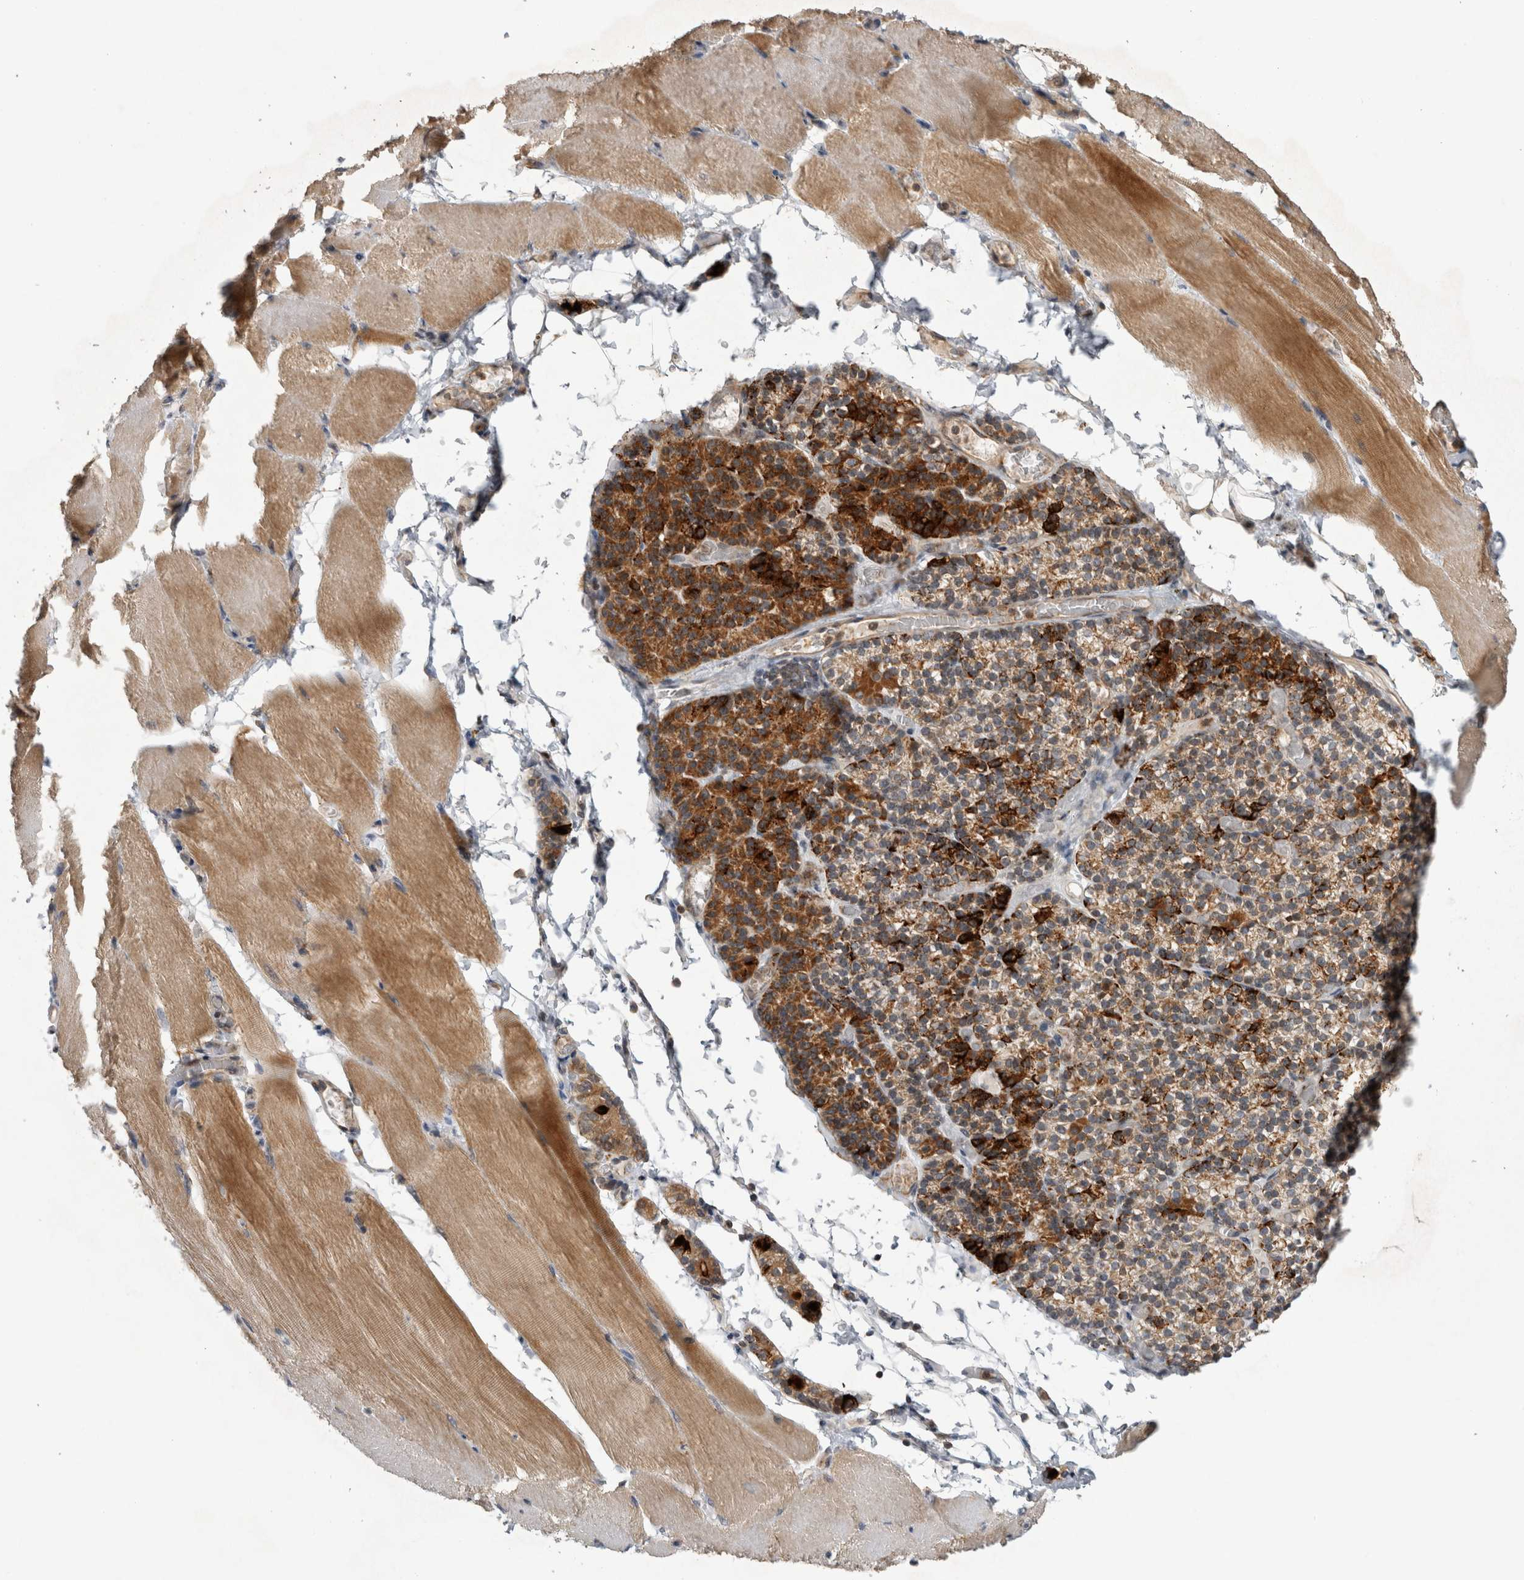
{"staining": {"intensity": "moderate", "quantity": ">75%", "location": "cytoplasmic/membranous"}, "tissue": "skeletal muscle", "cell_type": "Myocytes", "image_type": "normal", "snomed": [{"axis": "morphology", "description": "Normal tissue, NOS"}, {"axis": "topography", "description": "Skeletal muscle"}, {"axis": "topography", "description": "Parathyroid gland"}], "caption": "The image shows immunohistochemical staining of benign skeletal muscle. There is moderate cytoplasmic/membranous staining is present in approximately >75% of myocytes.", "gene": "KCNIP1", "patient": {"sex": "female", "age": 37}}